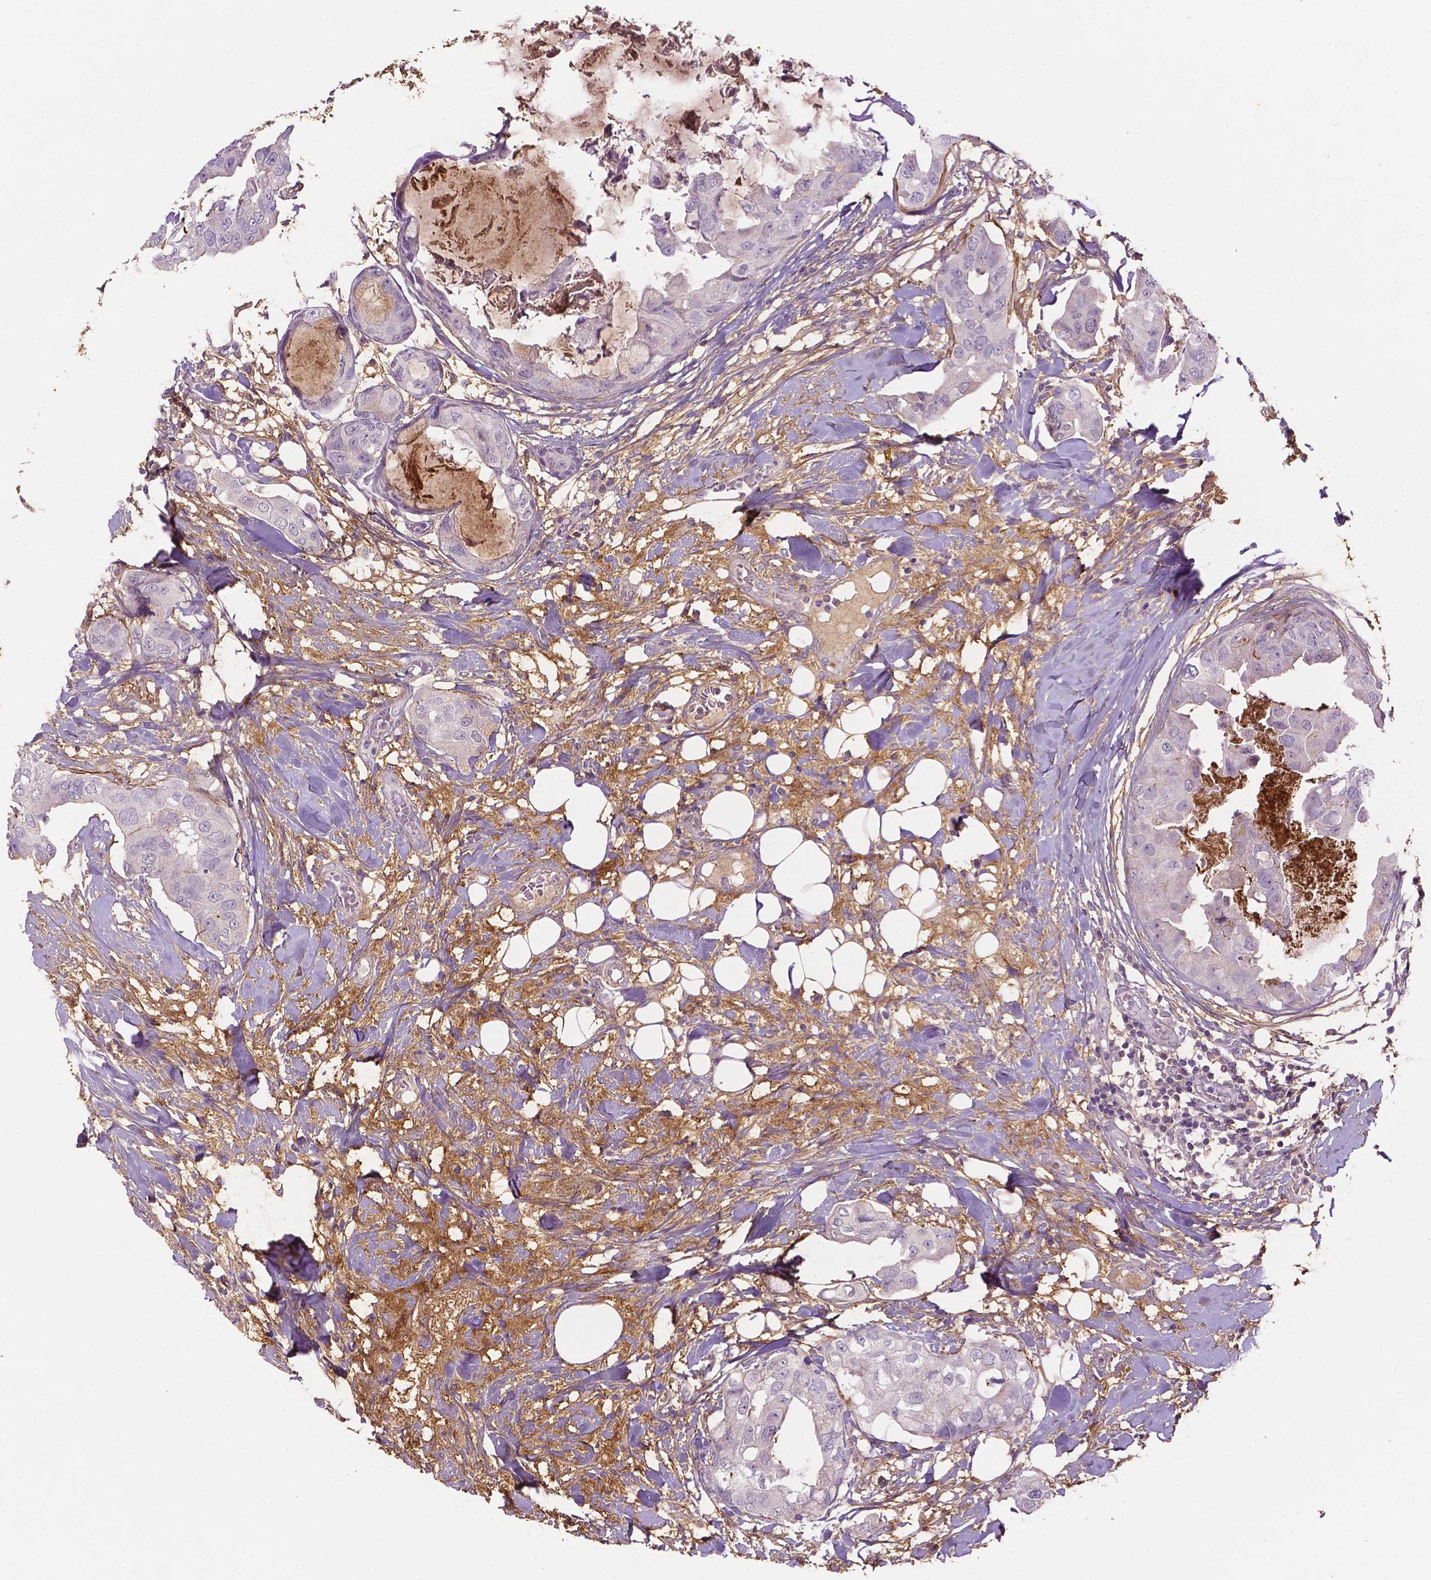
{"staining": {"intensity": "negative", "quantity": "none", "location": "none"}, "tissue": "breast cancer", "cell_type": "Tumor cells", "image_type": "cancer", "snomed": [{"axis": "morphology", "description": "Normal tissue, NOS"}, {"axis": "morphology", "description": "Duct carcinoma"}, {"axis": "topography", "description": "Breast"}], "caption": "The micrograph reveals no significant positivity in tumor cells of breast cancer. Nuclei are stained in blue.", "gene": "FBLN1", "patient": {"sex": "female", "age": 40}}